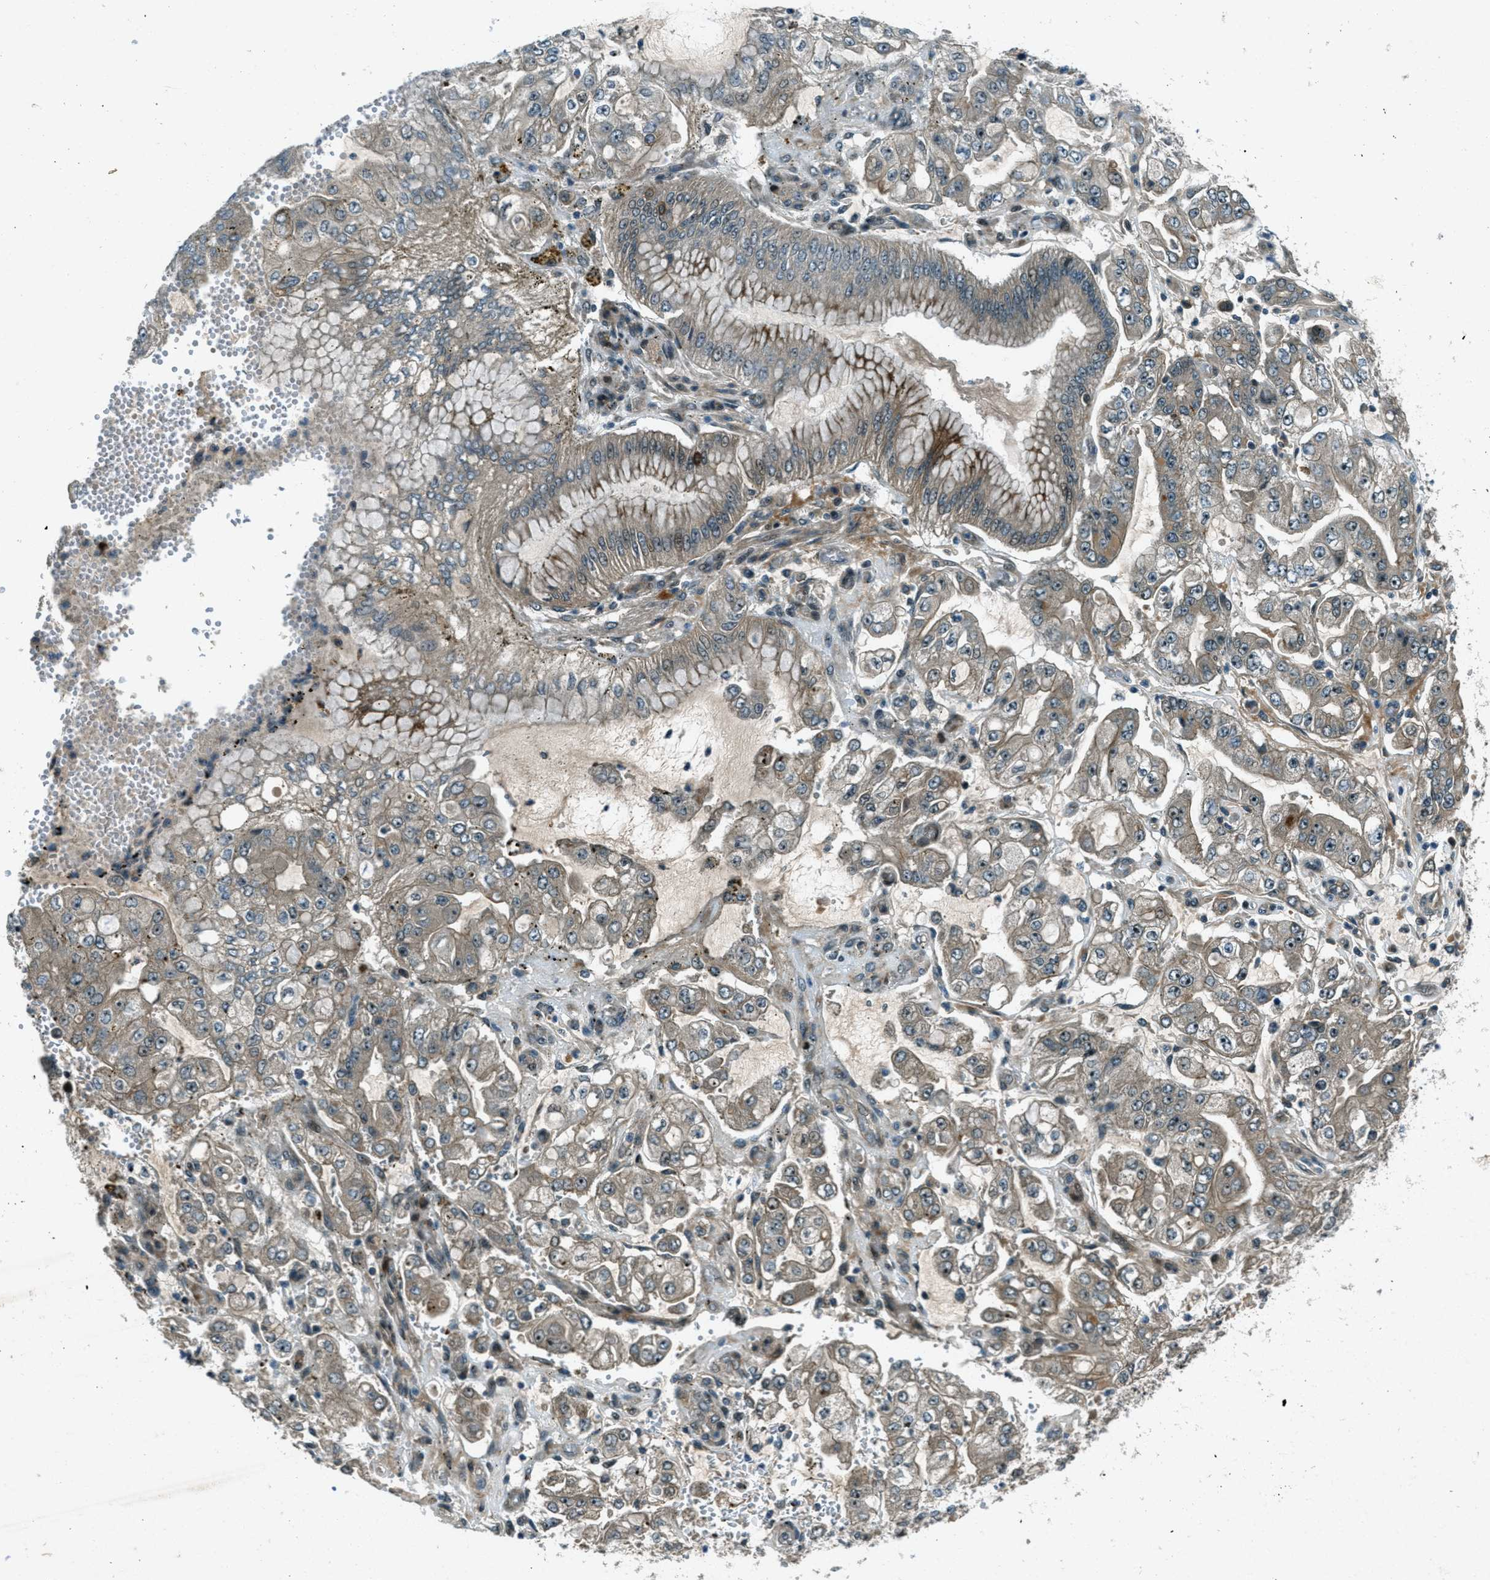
{"staining": {"intensity": "weak", "quantity": ">75%", "location": "cytoplasmic/membranous"}, "tissue": "stomach cancer", "cell_type": "Tumor cells", "image_type": "cancer", "snomed": [{"axis": "morphology", "description": "Adenocarcinoma, NOS"}, {"axis": "topography", "description": "Stomach"}], "caption": "This micrograph displays stomach cancer stained with immunohistochemistry to label a protein in brown. The cytoplasmic/membranous of tumor cells show weak positivity for the protein. Nuclei are counter-stained blue.", "gene": "STK11", "patient": {"sex": "male", "age": 76}}